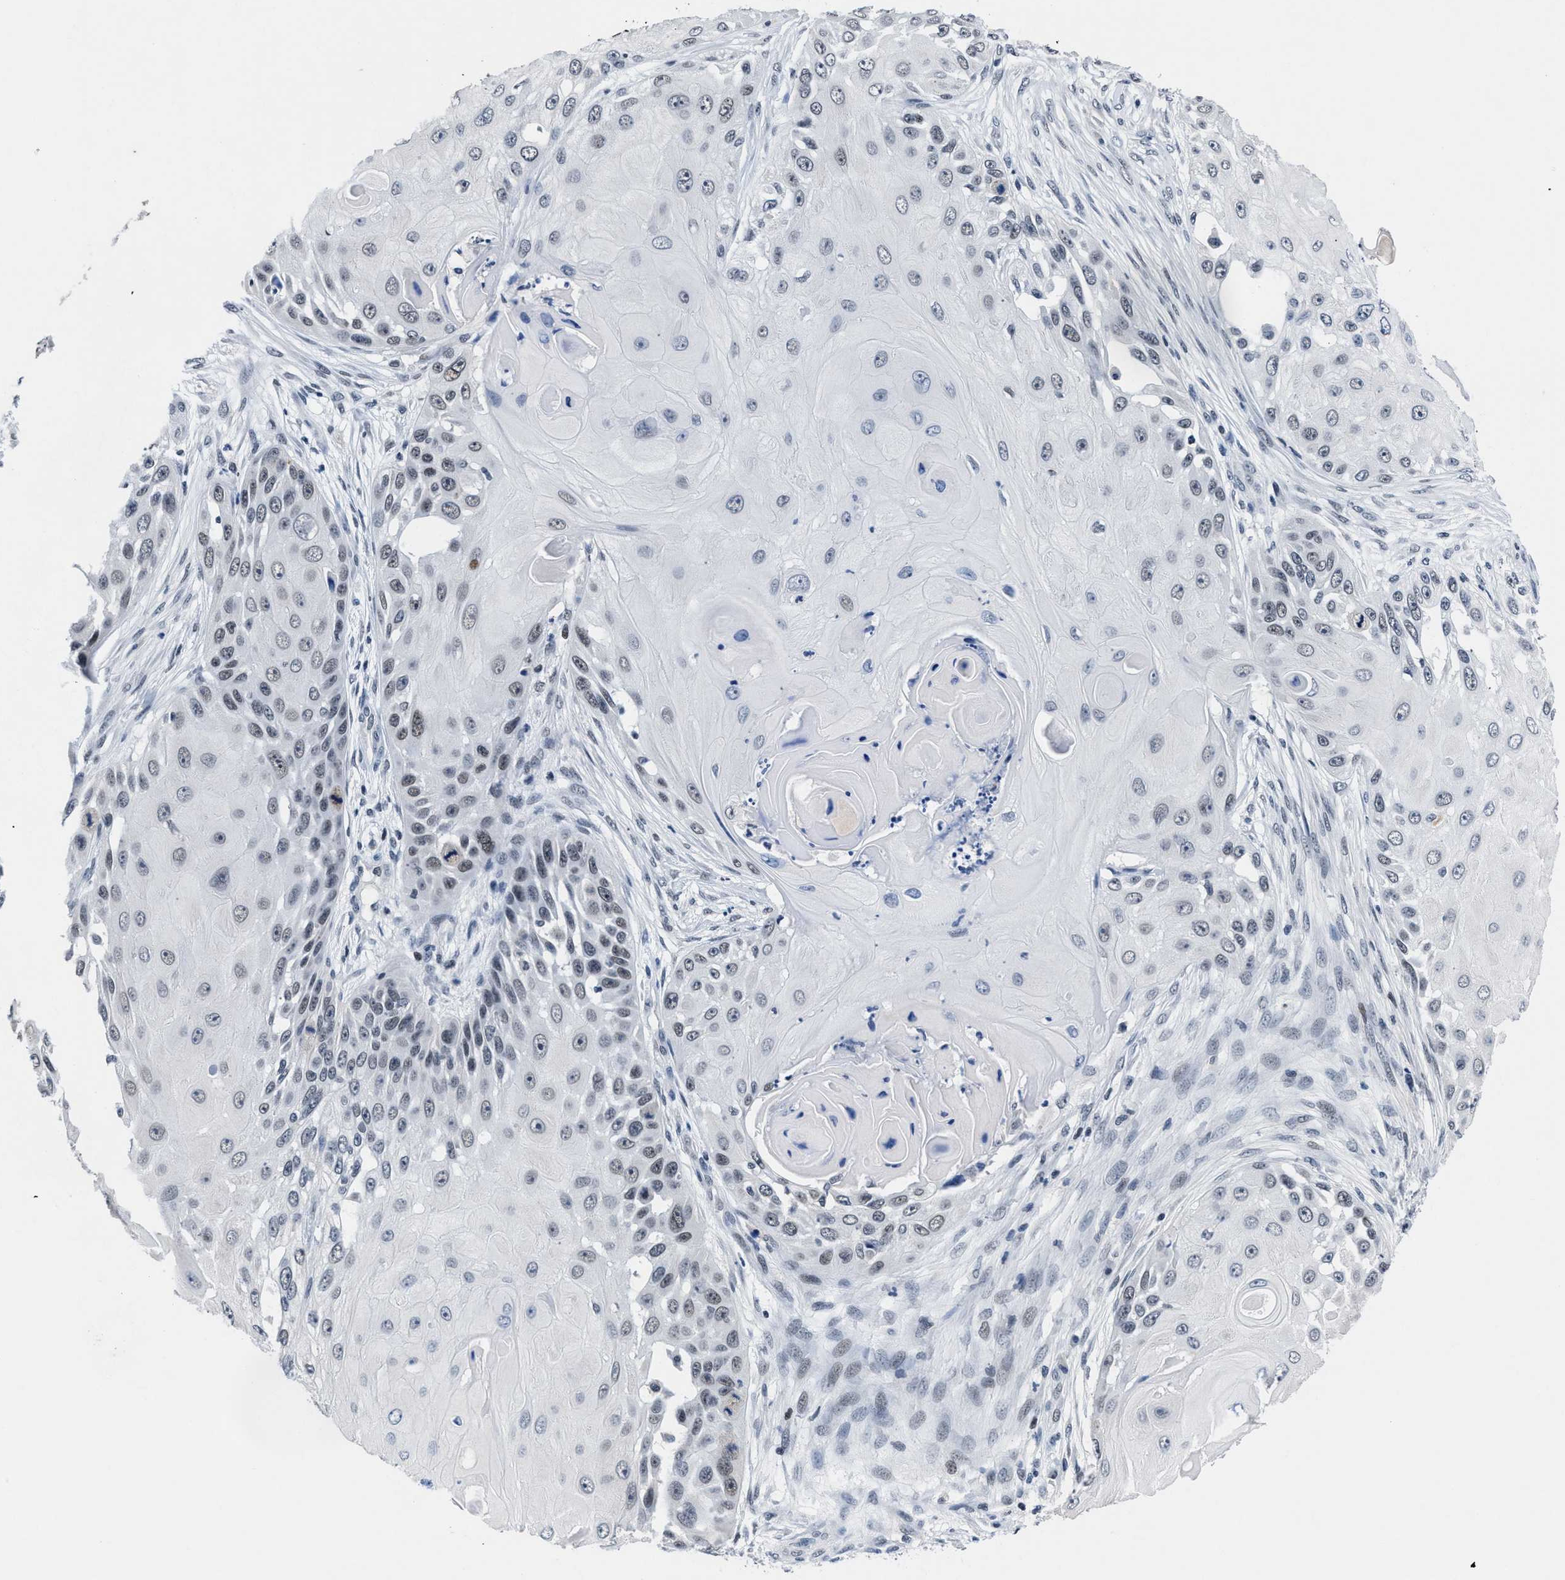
{"staining": {"intensity": "weak", "quantity": "<25%", "location": "nuclear"}, "tissue": "skin cancer", "cell_type": "Tumor cells", "image_type": "cancer", "snomed": [{"axis": "morphology", "description": "Squamous cell carcinoma, NOS"}, {"axis": "topography", "description": "Skin"}], "caption": "Tumor cells are negative for brown protein staining in skin cancer. (DAB immunohistochemistry, high magnification).", "gene": "WDR81", "patient": {"sex": "female", "age": 44}}